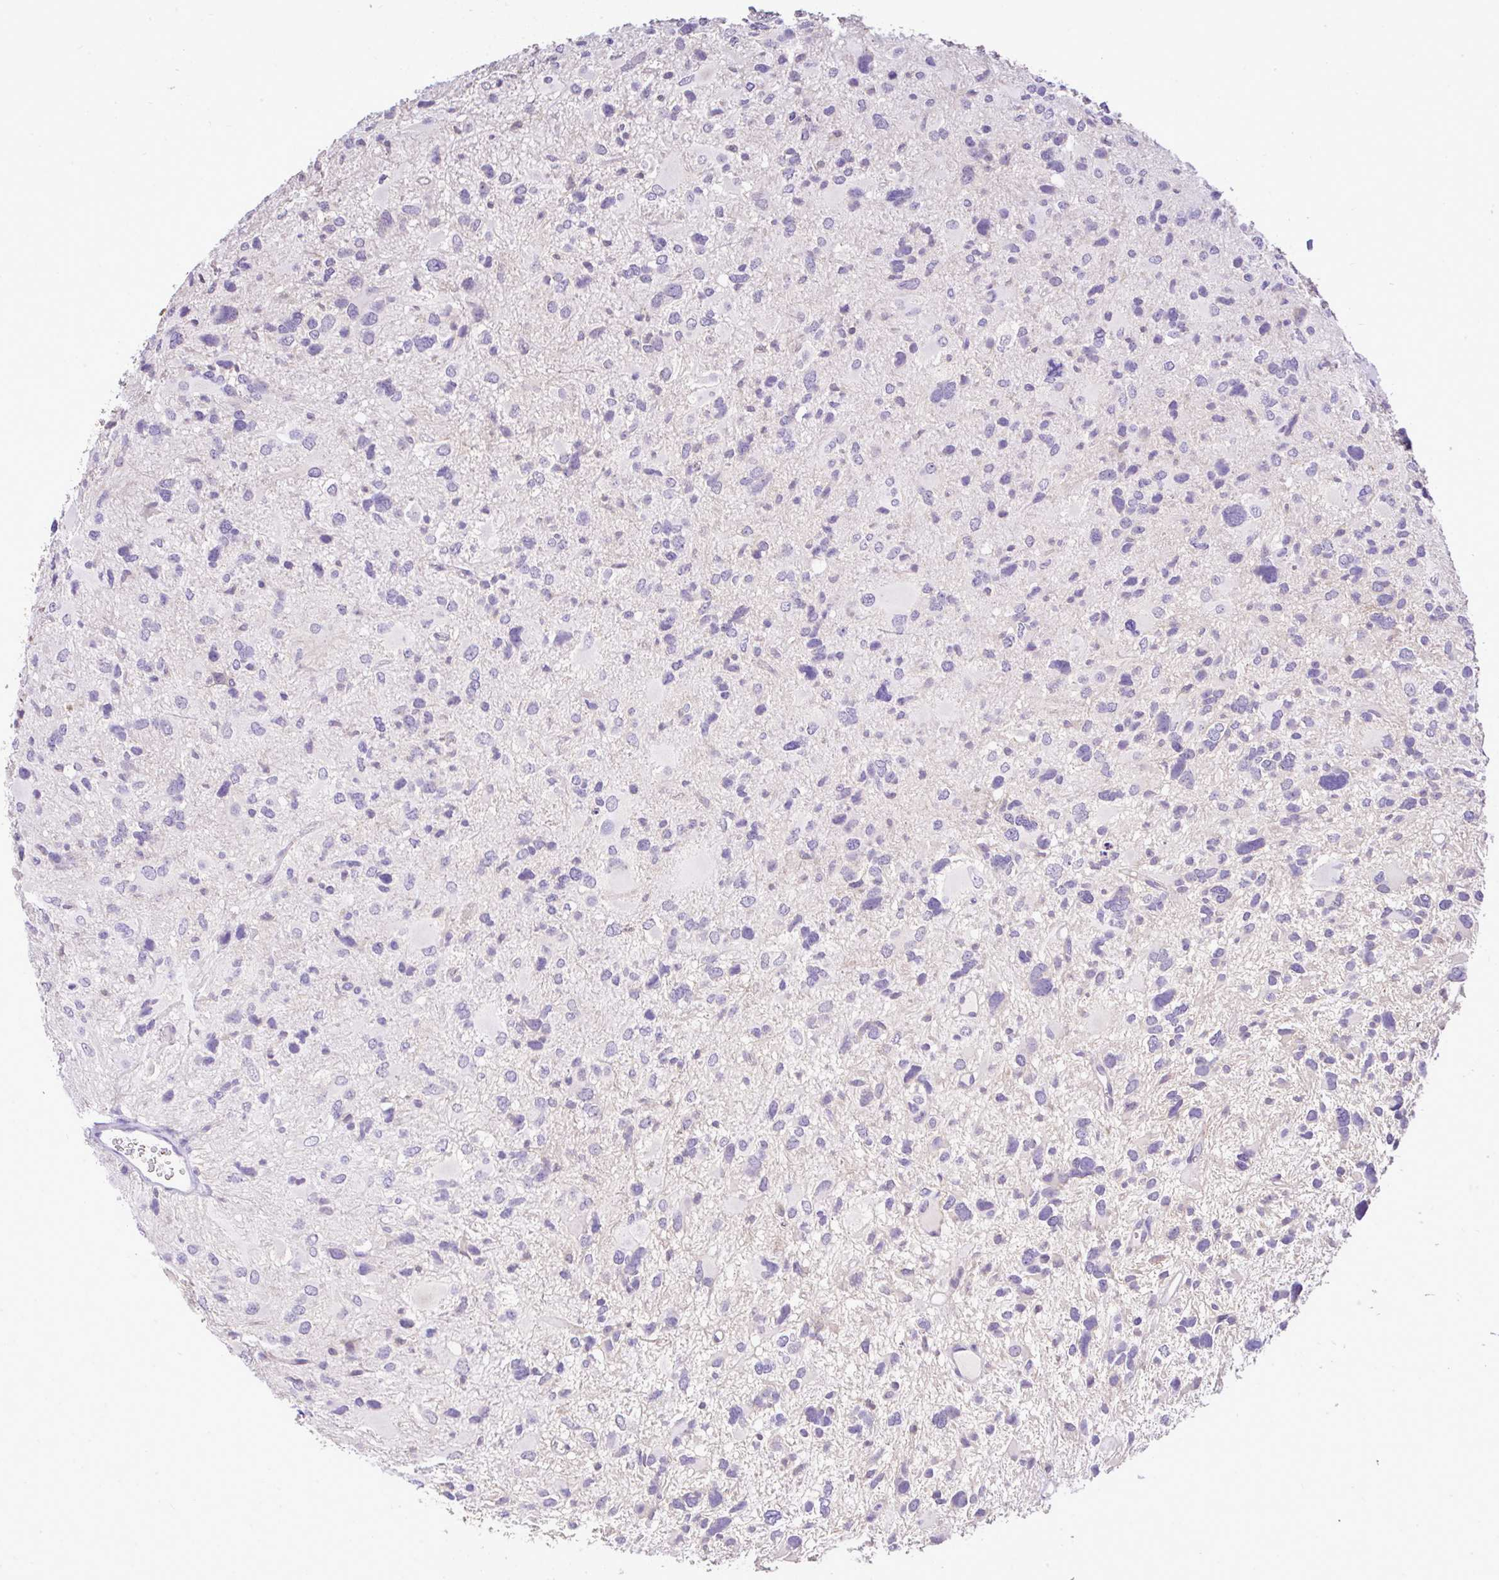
{"staining": {"intensity": "negative", "quantity": "none", "location": "none"}, "tissue": "glioma", "cell_type": "Tumor cells", "image_type": "cancer", "snomed": [{"axis": "morphology", "description": "Glioma, malignant, High grade"}, {"axis": "topography", "description": "Brain"}], "caption": "Tumor cells are negative for protein expression in human glioma.", "gene": "CTU1", "patient": {"sex": "female", "age": 11}}